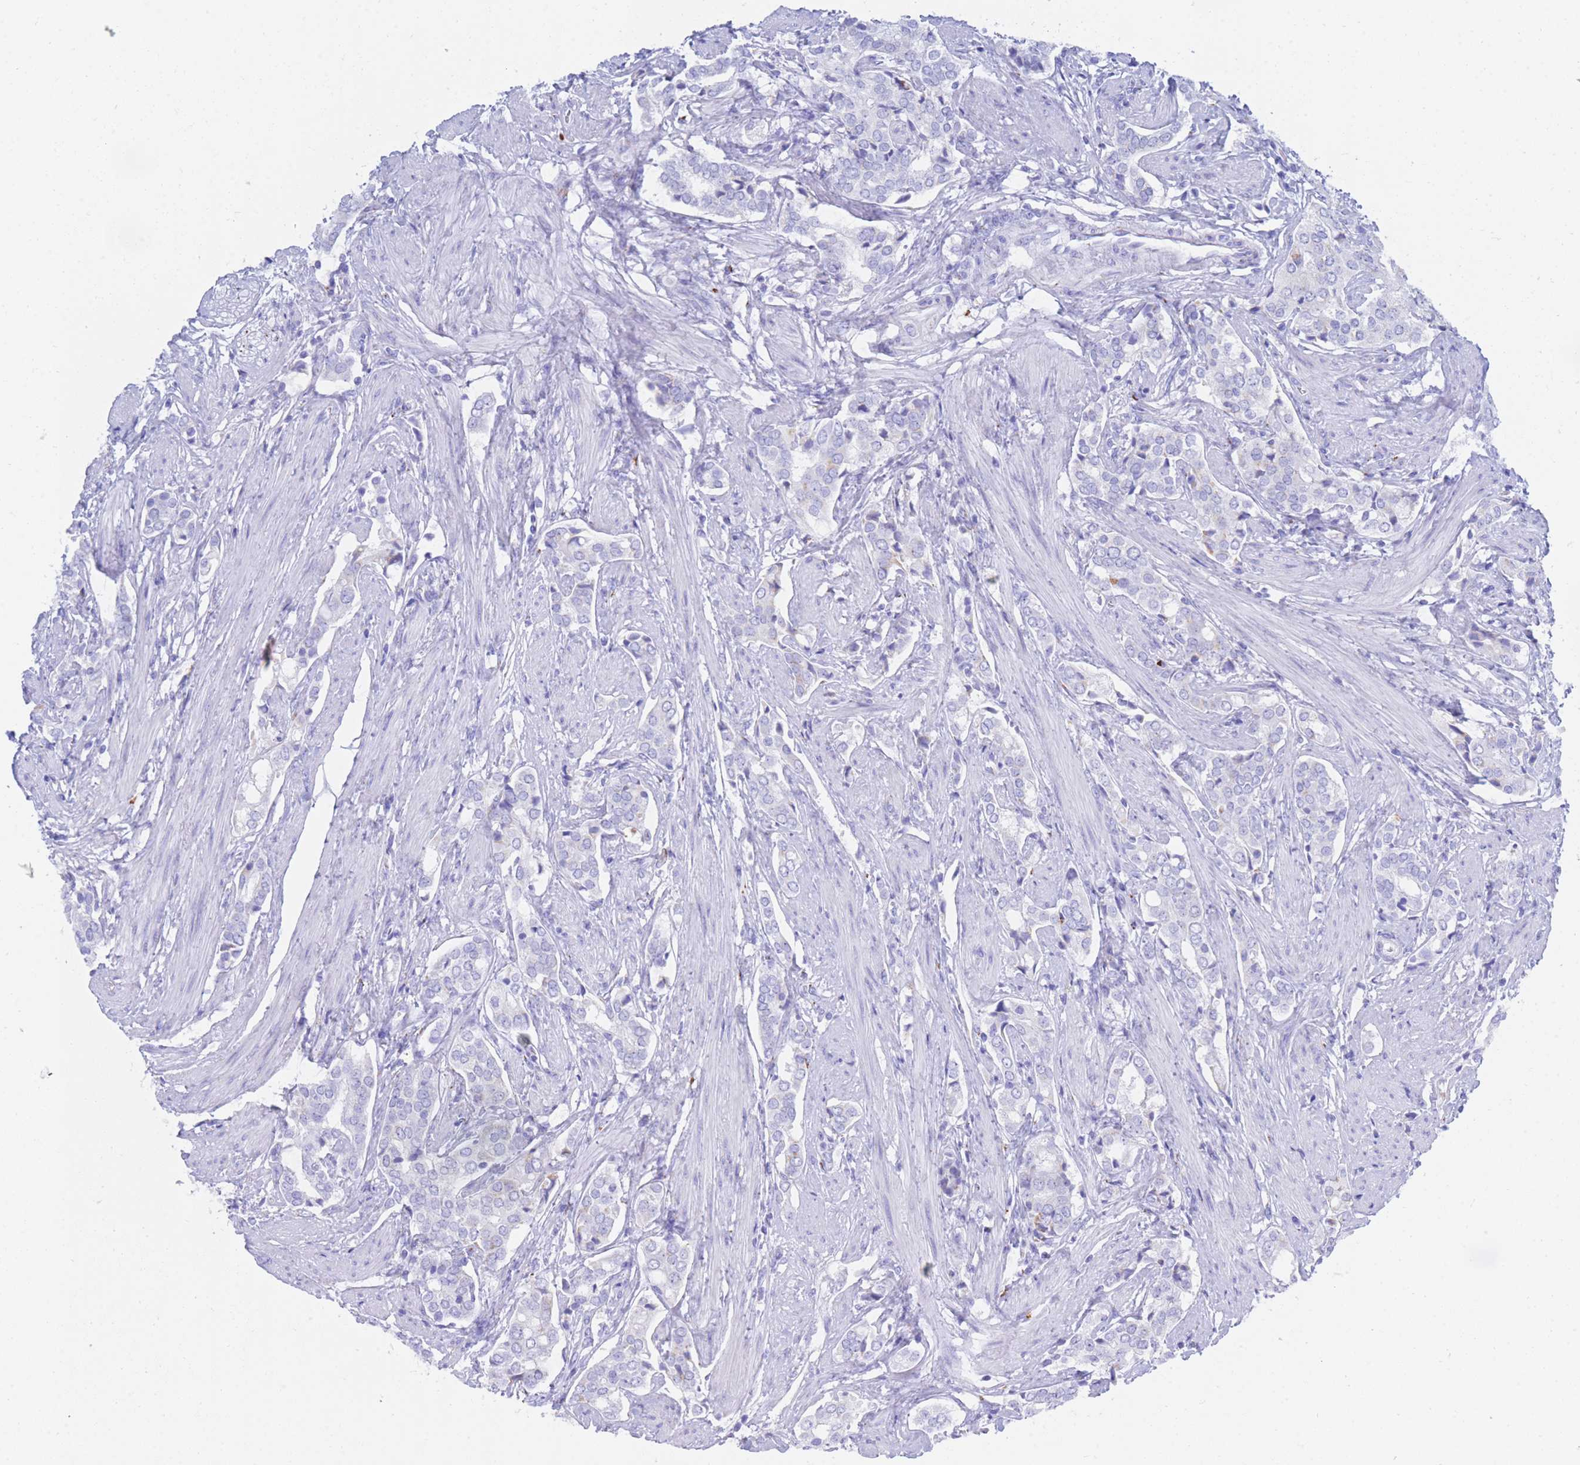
{"staining": {"intensity": "negative", "quantity": "none", "location": "none"}, "tissue": "prostate cancer", "cell_type": "Tumor cells", "image_type": "cancer", "snomed": [{"axis": "morphology", "description": "Adenocarcinoma, High grade"}, {"axis": "topography", "description": "Prostate"}], "caption": "Tumor cells are negative for protein expression in human prostate cancer.", "gene": "FAM3C", "patient": {"sex": "male", "age": 71}}